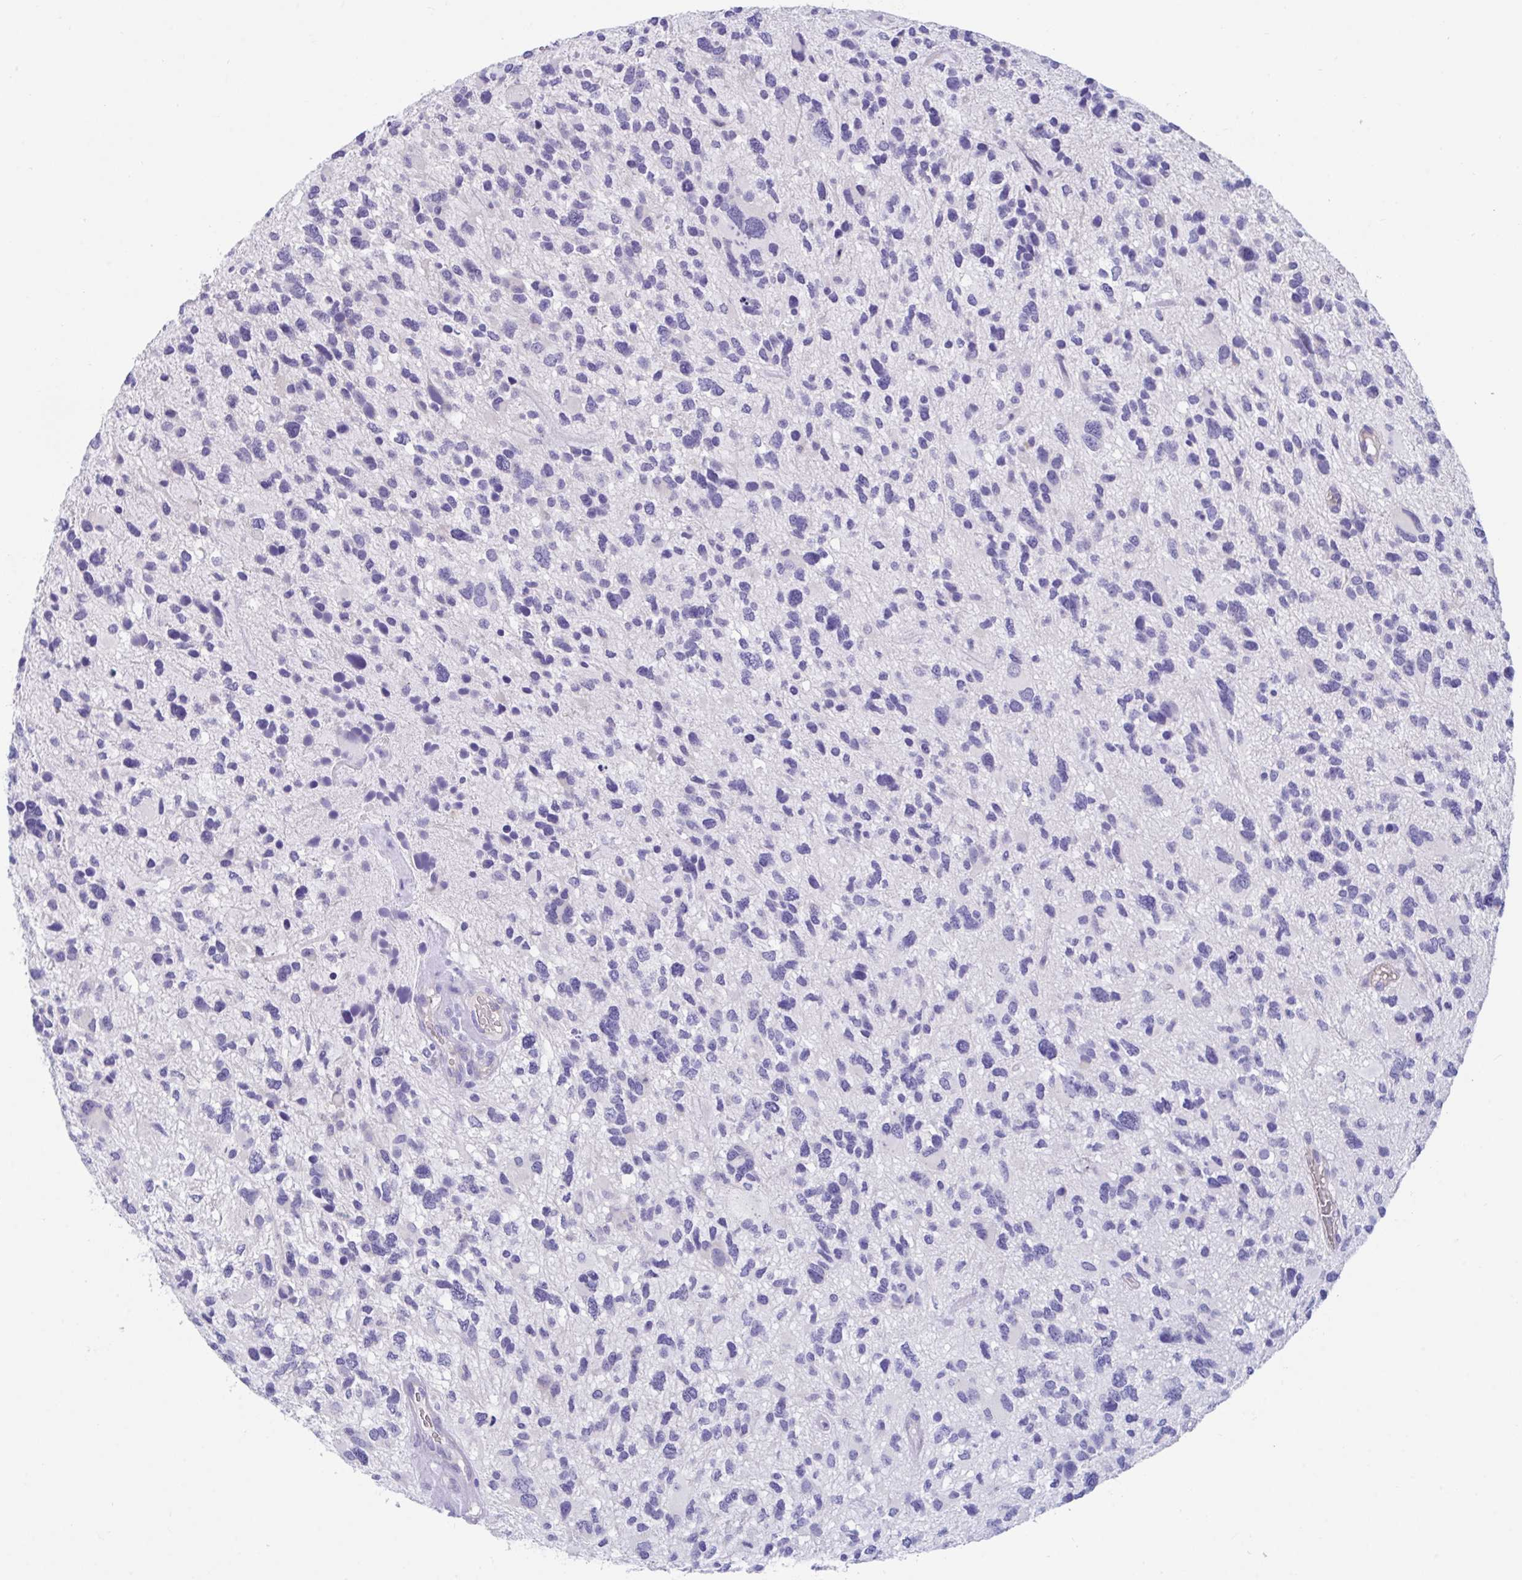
{"staining": {"intensity": "negative", "quantity": "none", "location": "none"}, "tissue": "glioma", "cell_type": "Tumor cells", "image_type": "cancer", "snomed": [{"axis": "morphology", "description": "Glioma, malignant, High grade"}, {"axis": "topography", "description": "Brain"}], "caption": "IHC histopathology image of neoplastic tissue: human glioma stained with DAB displays no significant protein expression in tumor cells.", "gene": "TTC30B", "patient": {"sex": "female", "age": 11}}